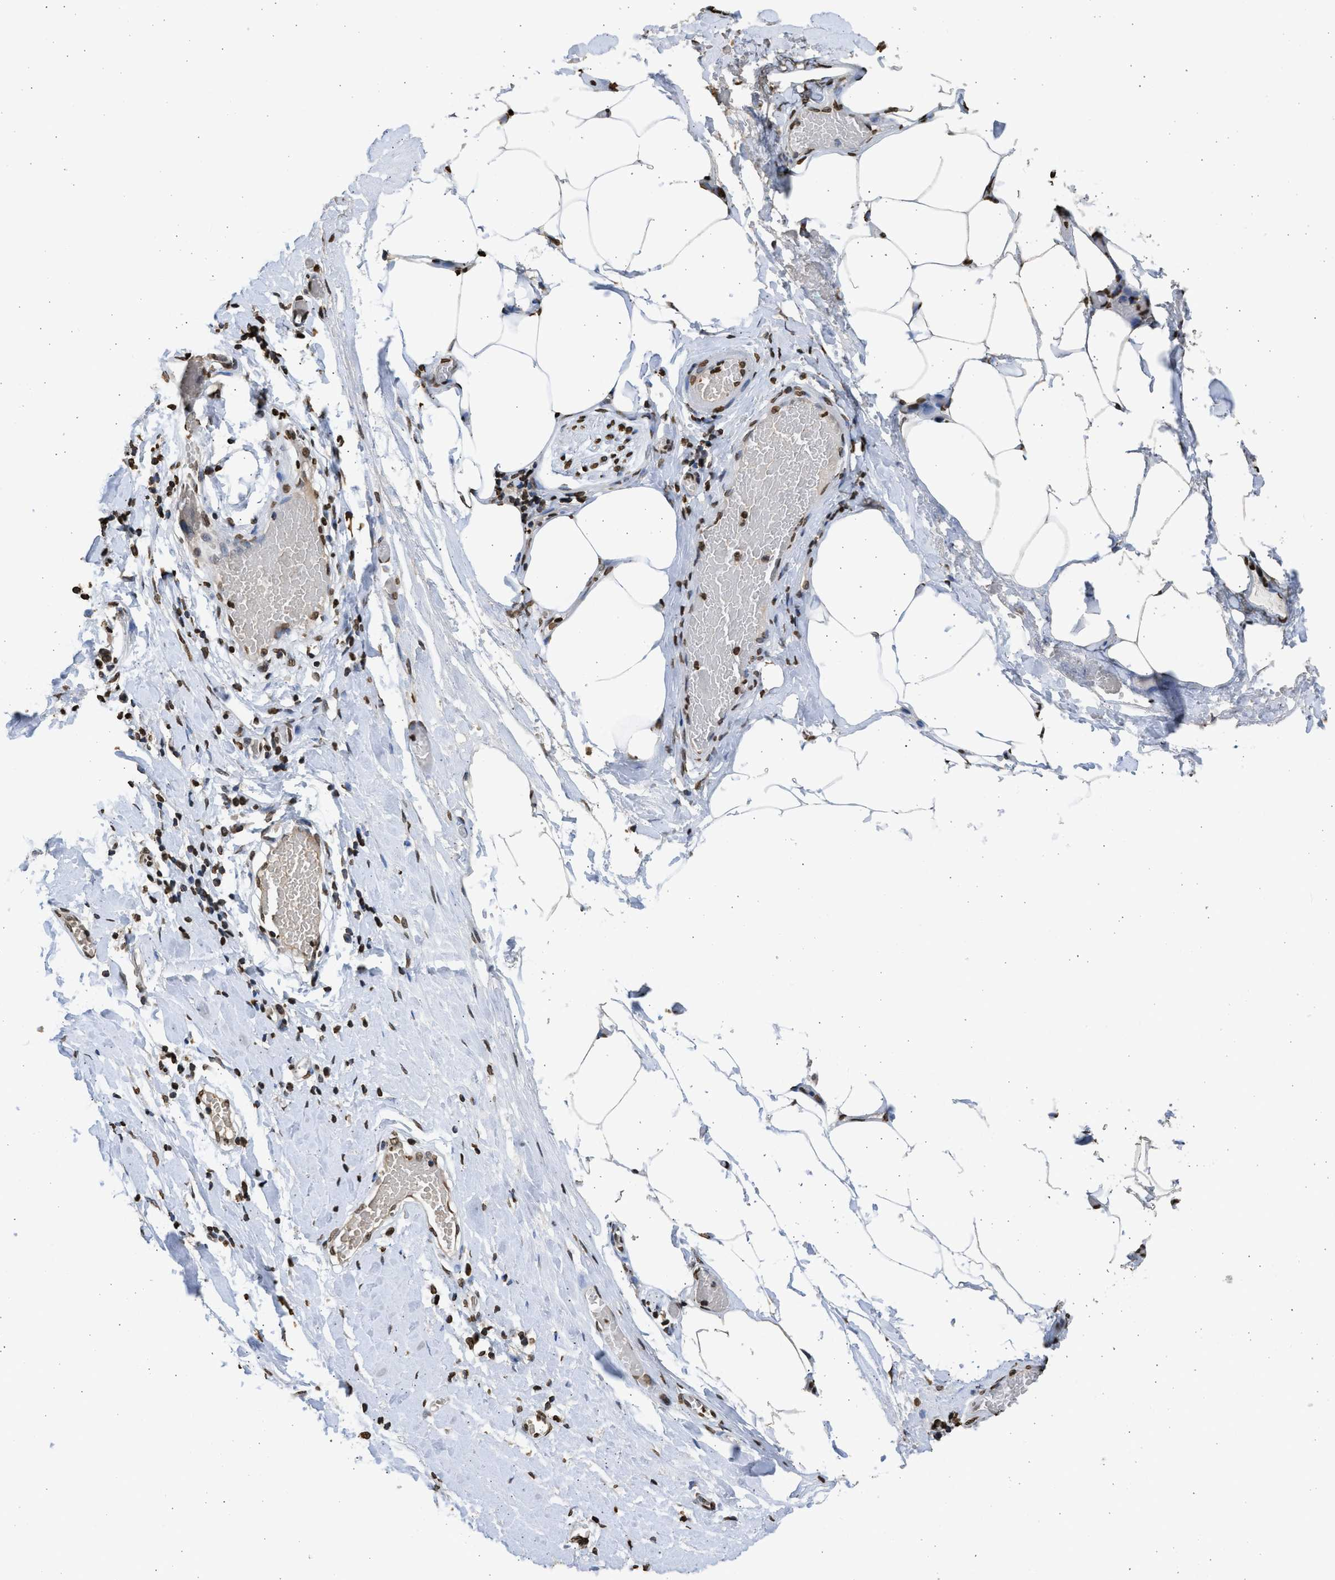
{"staining": {"intensity": "moderate", "quantity": ">75%", "location": "nuclear"}, "tissue": "adipose tissue", "cell_type": "Adipocytes", "image_type": "normal", "snomed": [{"axis": "morphology", "description": "Normal tissue, NOS"}, {"axis": "morphology", "description": "Adenocarcinoma, NOS"}, {"axis": "topography", "description": "Colon"}, {"axis": "topography", "description": "Peripheral nerve tissue"}], "caption": "Immunohistochemical staining of benign adipose tissue shows >75% levels of moderate nuclear protein expression in about >75% of adipocytes. Using DAB (3,3'-diaminobenzidine) (brown) and hematoxylin (blue) stains, captured at high magnification using brightfield microscopy.", "gene": "RRAGC", "patient": {"sex": "male", "age": 14}}